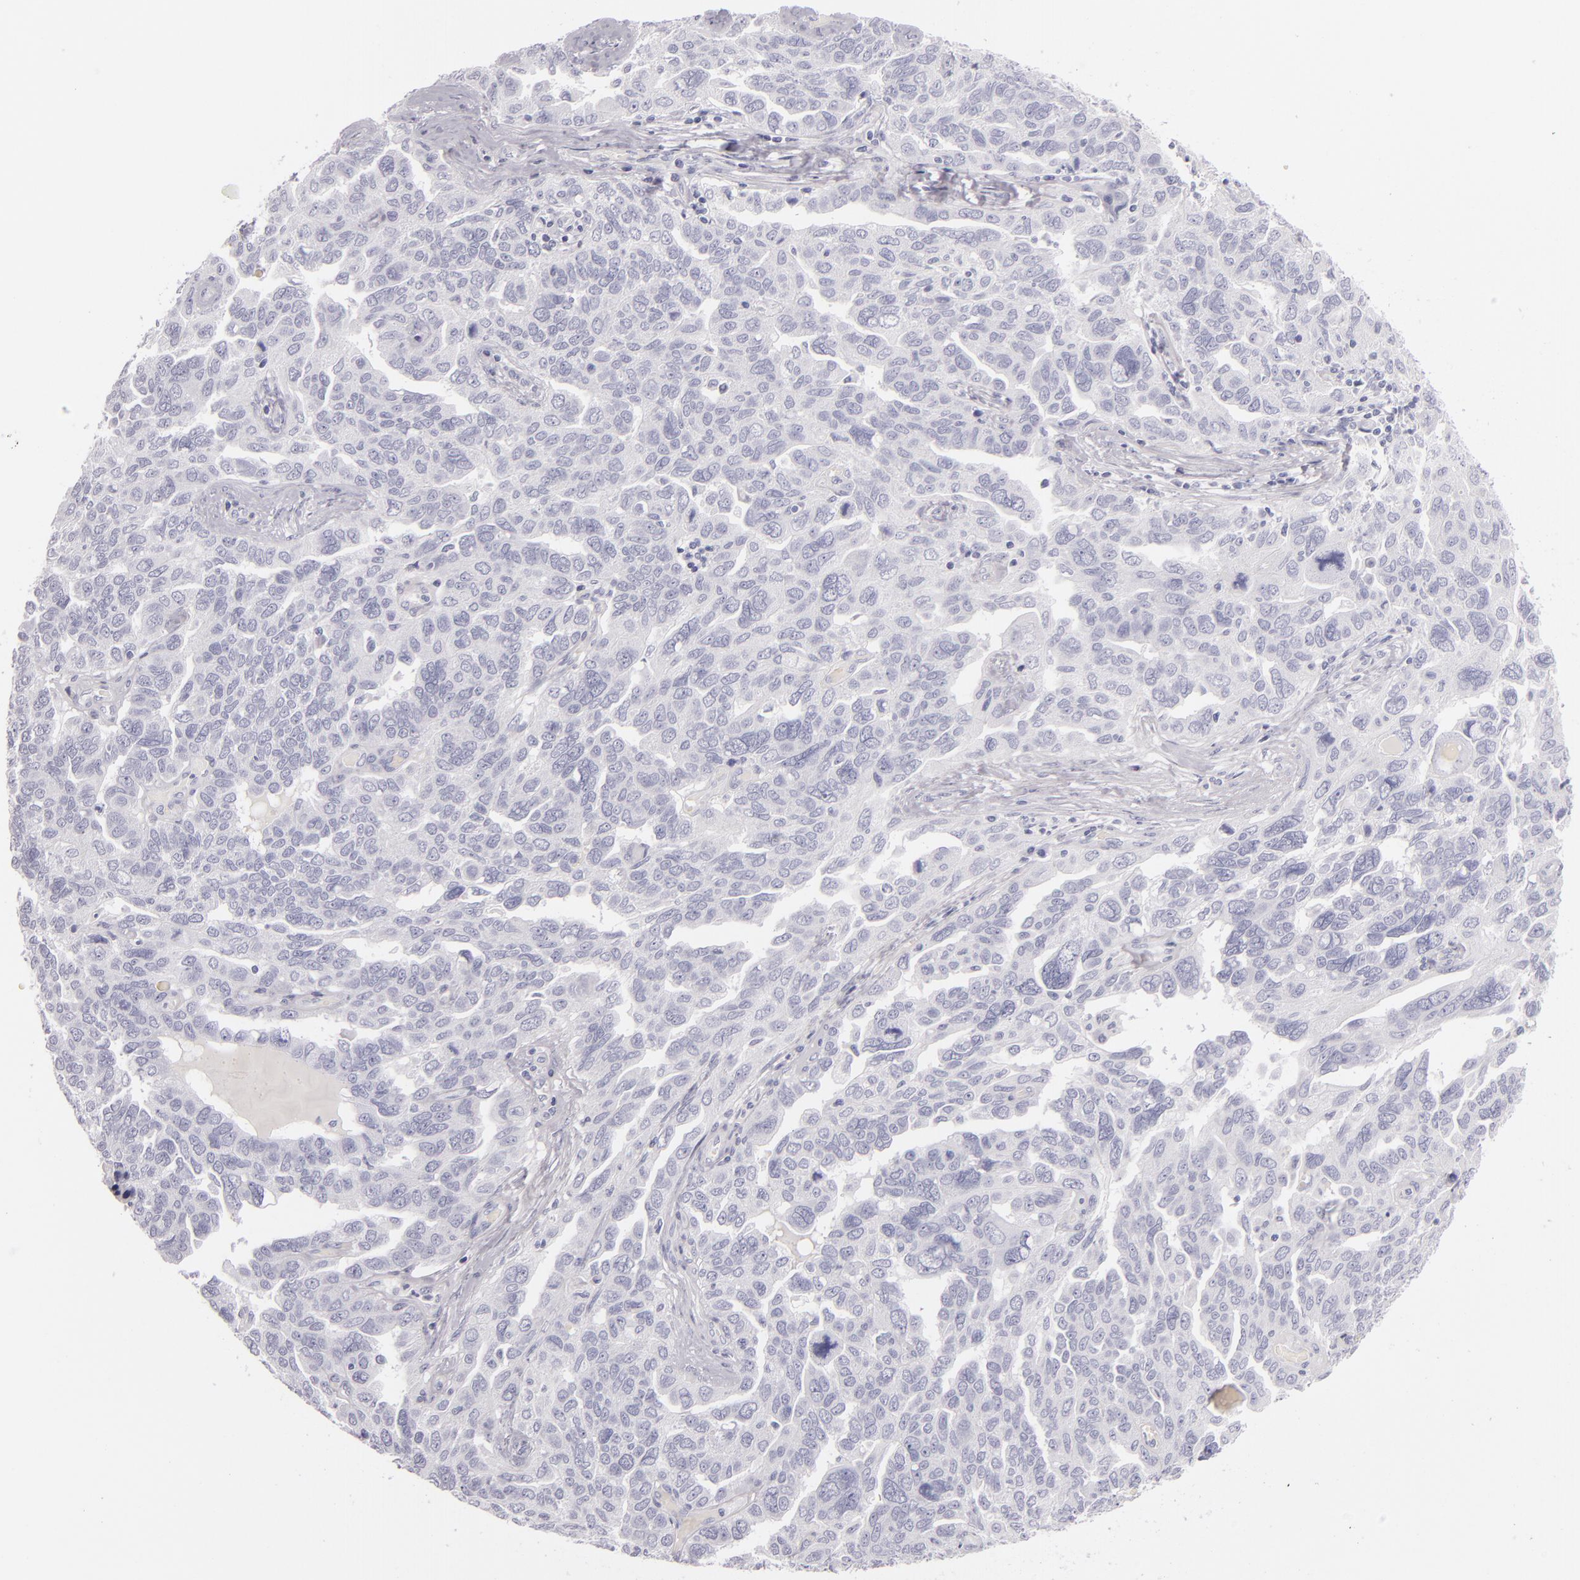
{"staining": {"intensity": "negative", "quantity": "none", "location": "none"}, "tissue": "ovarian cancer", "cell_type": "Tumor cells", "image_type": "cancer", "snomed": [{"axis": "morphology", "description": "Cystadenocarcinoma, serous, NOS"}, {"axis": "topography", "description": "Ovary"}], "caption": "An IHC histopathology image of ovarian cancer is shown. There is no staining in tumor cells of ovarian cancer.", "gene": "FABP1", "patient": {"sex": "female", "age": 64}}